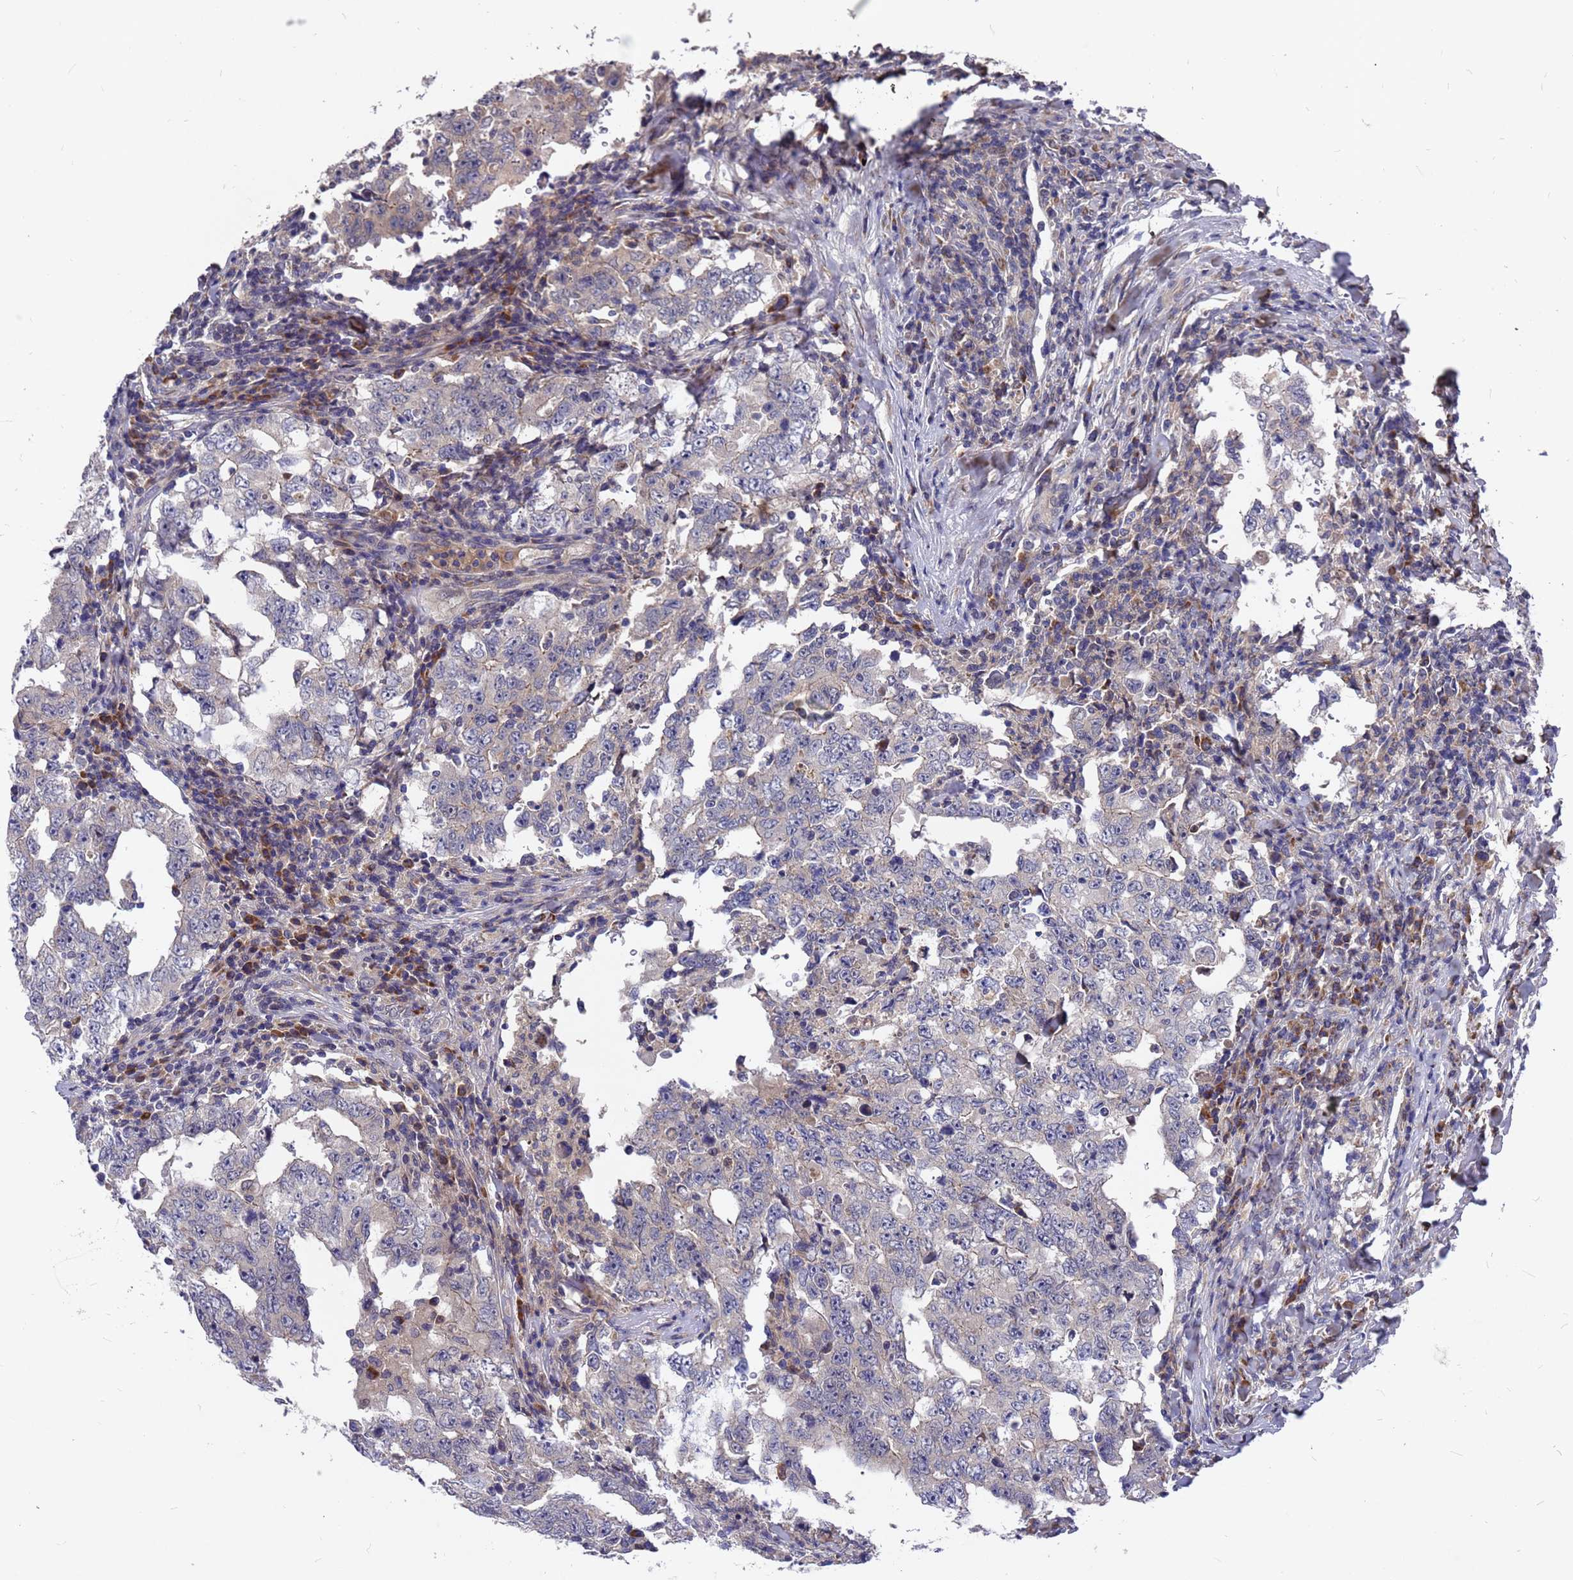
{"staining": {"intensity": "negative", "quantity": "none", "location": "none"}, "tissue": "testis cancer", "cell_type": "Tumor cells", "image_type": "cancer", "snomed": [{"axis": "morphology", "description": "Carcinoma, Embryonal, NOS"}, {"axis": "topography", "description": "Testis"}], "caption": "An immunohistochemistry (IHC) micrograph of testis cancer (embryonal carcinoma) is shown. There is no staining in tumor cells of testis cancer (embryonal carcinoma). (DAB (3,3'-diaminobenzidine) immunohistochemistry (IHC) visualized using brightfield microscopy, high magnification).", "gene": "ZNF717", "patient": {"sex": "male", "age": 26}}